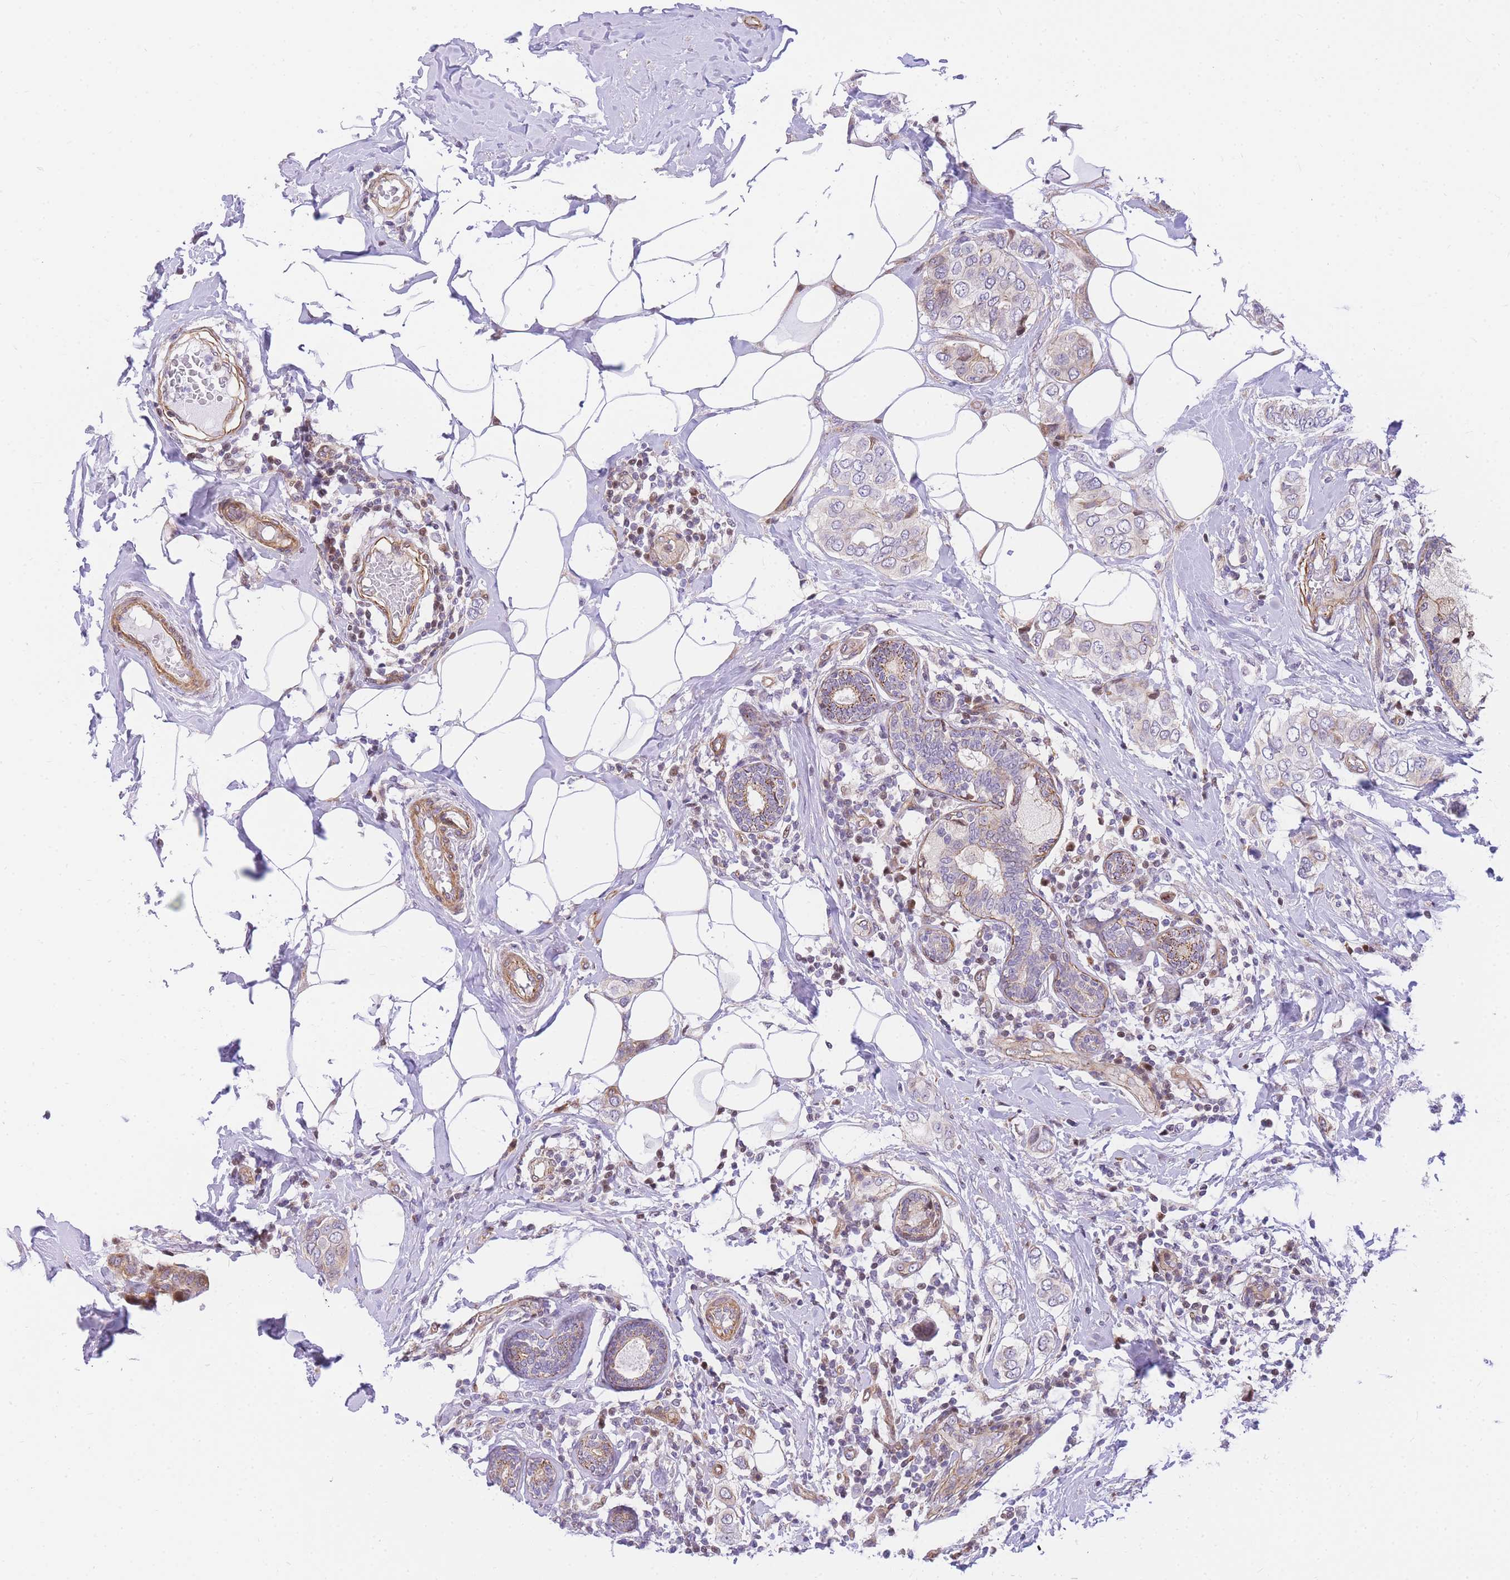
{"staining": {"intensity": "moderate", "quantity": "<25%", "location": "cytoplasmic/membranous"}, "tissue": "breast cancer", "cell_type": "Tumor cells", "image_type": "cancer", "snomed": [{"axis": "morphology", "description": "Lobular carcinoma"}, {"axis": "topography", "description": "Breast"}], "caption": "Immunohistochemistry micrograph of neoplastic tissue: human lobular carcinoma (breast) stained using IHC shows low levels of moderate protein expression localized specifically in the cytoplasmic/membranous of tumor cells, appearing as a cytoplasmic/membranous brown color.", "gene": "S100PBP", "patient": {"sex": "female", "age": 51}}